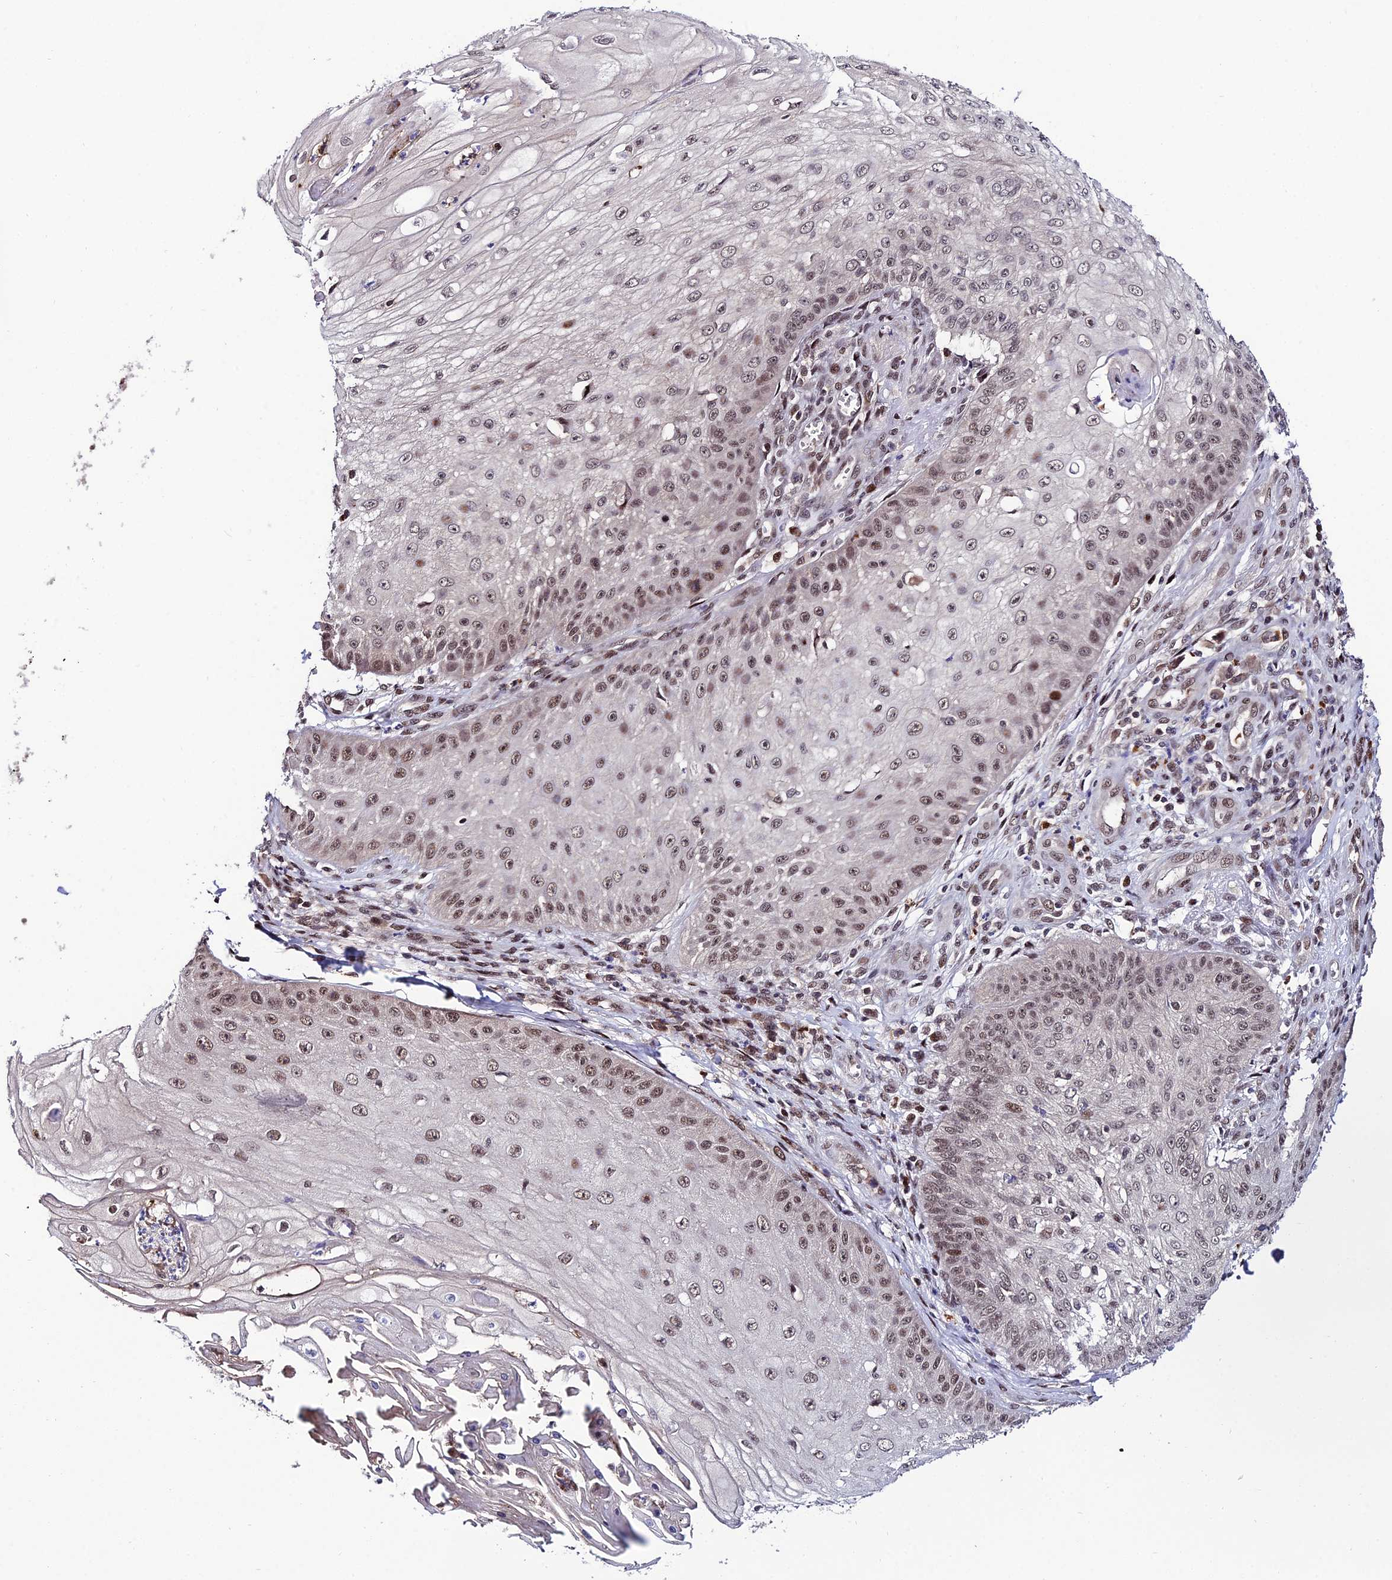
{"staining": {"intensity": "moderate", "quantity": "25%-75%", "location": "nuclear"}, "tissue": "skin cancer", "cell_type": "Tumor cells", "image_type": "cancer", "snomed": [{"axis": "morphology", "description": "Squamous cell carcinoma, NOS"}, {"axis": "topography", "description": "Skin"}], "caption": "This is an image of IHC staining of skin cancer, which shows moderate staining in the nuclear of tumor cells.", "gene": "SYT15", "patient": {"sex": "male", "age": 70}}